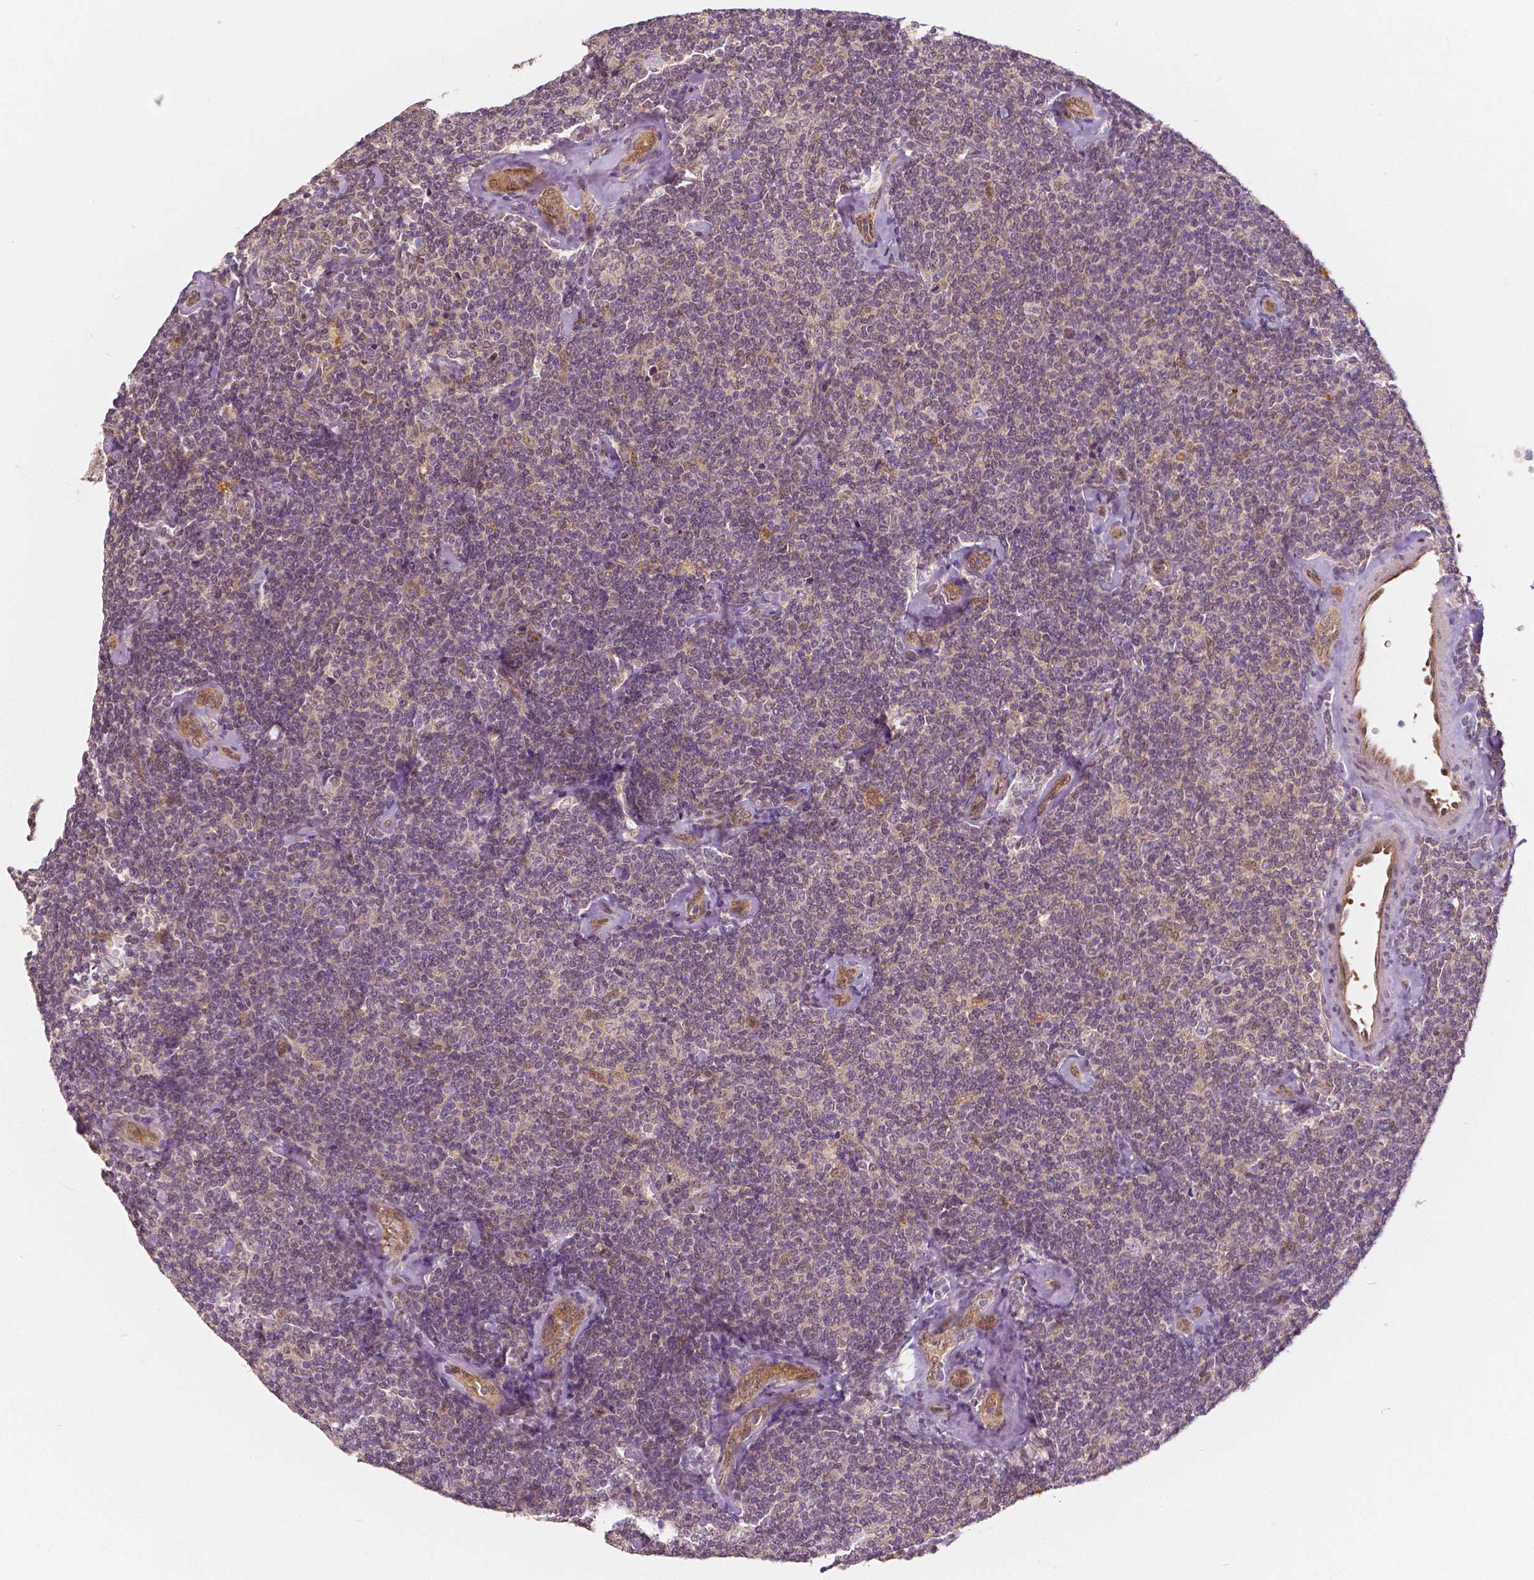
{"staining": {"intensity": "weak", "quantity": "25%-75%", "location": "cytoplasmic/membranous,nuclear"}, "tissue": "lymphoma", "cell_type": "Tumor cells", "image_type": "cancer", "snomed": [{"axis": "morphology", "description": "Malignant lymphoma, non-Hodgkin's type, Low grade"}, {"axis": "topography", "description": "Lymph node"}], "caption": "Immunohistochemistry staining of lymphoma, which displays low levels of weak cytoplasmic/membranous and nuclear expression in approximately 25%-75% of tumor cells indicating weak cytoplasmic/membranous and nuclear protein expression. The staining was performed using DAB (3,3'-diaminobenzidine) (brown) for protein detection and nuclei were counterstained in hematoxylin (blue).", "gene": "NAPRT", "patient": {"sex": "female", "age": 56}}